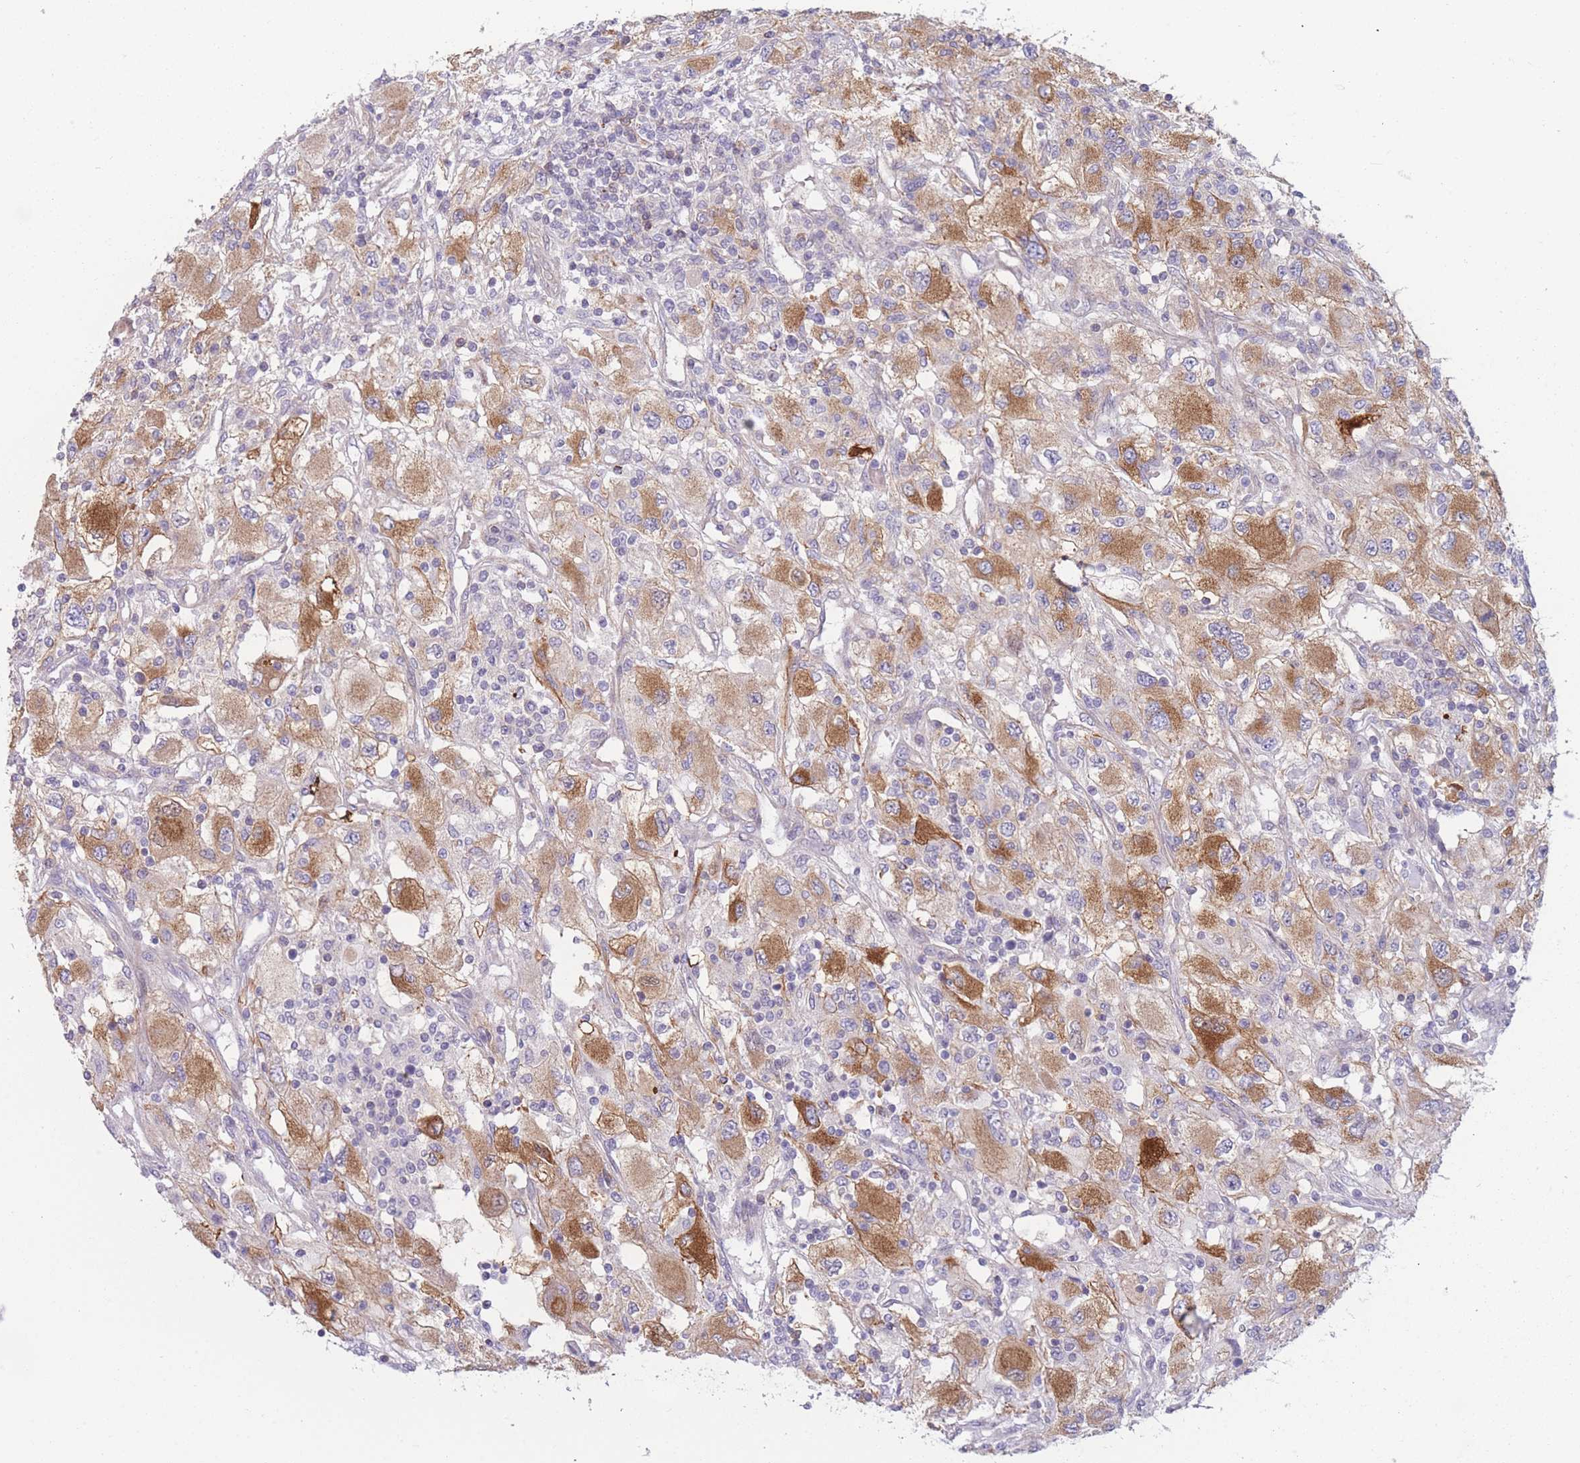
{"staining": {"intensity": "moderate", "quantity": ">75%", "location": "cytoplasmic/membranous"}, "tissue": "renal cancer", "cell_type": "Tumor cells", "image_type": "cancer", "snomed": [{"axis": "morphology", "description": "Adenocarcinoma, NOS"}, {"axis": "topography", "description": "Kidney"}], "caption": "A high-resolution histopathology image shows immunohistochemistry staining of renal cancer, which exhibits moderate cytoplasmic/membranous expression in approximately >75% of tumor cells. Using DAB (3,3'-diaminobenzidine) (brown) and hematoxylin (blue) stains, captured at high magnification using brightfield microscopy.", "gene": "PDE4A", "patient": {"sex": "female", "age": 67}}